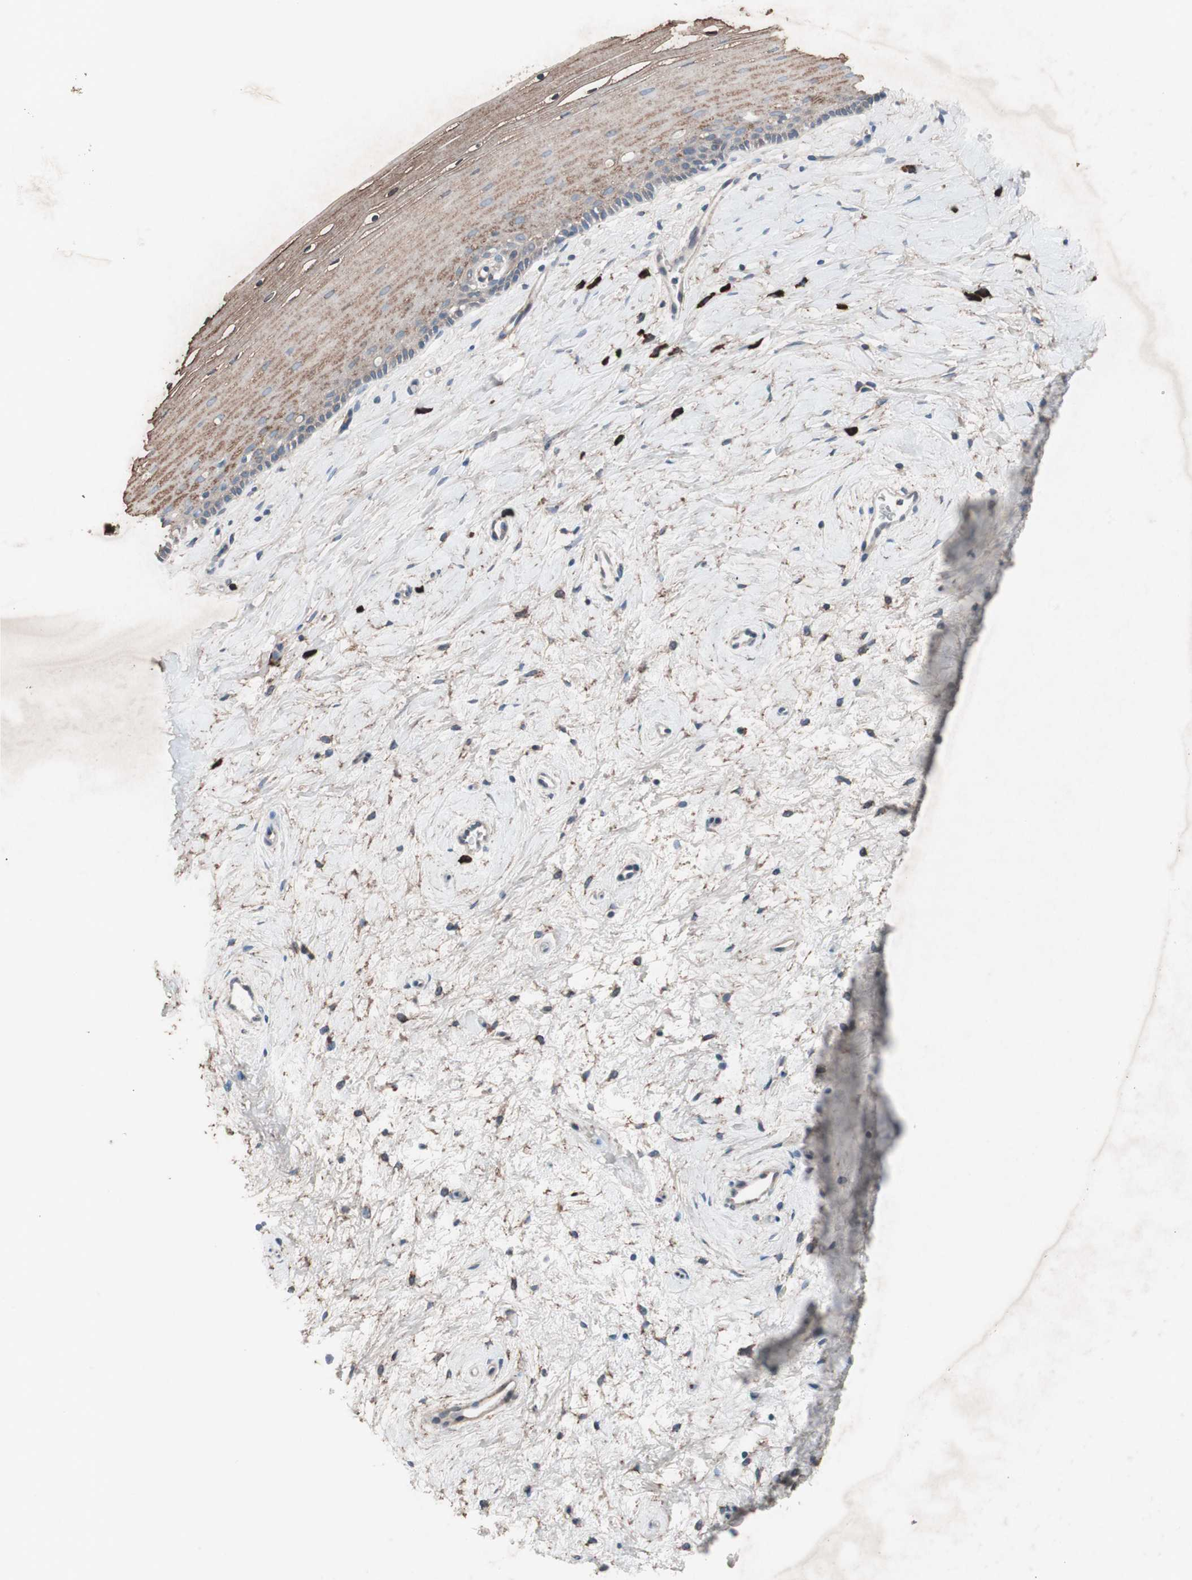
{"staining": {"intensity": "weak", "quantity": "25%-75%", "location": "cytoplasmic/membranous"}, "tissue": "cervix", "cell_type": "Glandular cells", "image_type": "normal", "snomed": [{"axis": "morphology", "description": "Normal tissue, NOS"}, {"axis": "topography", "description": "Cervix"}], "caption": "Immunohistochemistry micrograph of unremarkable human cervix stained for a protein (brown), which shows low levels of weak cytoplasmic/membranous expression in approximately 25%-75% of glandular cells.", "gene": "GRB7", "patient": {"sex": "female", "age": 39}}